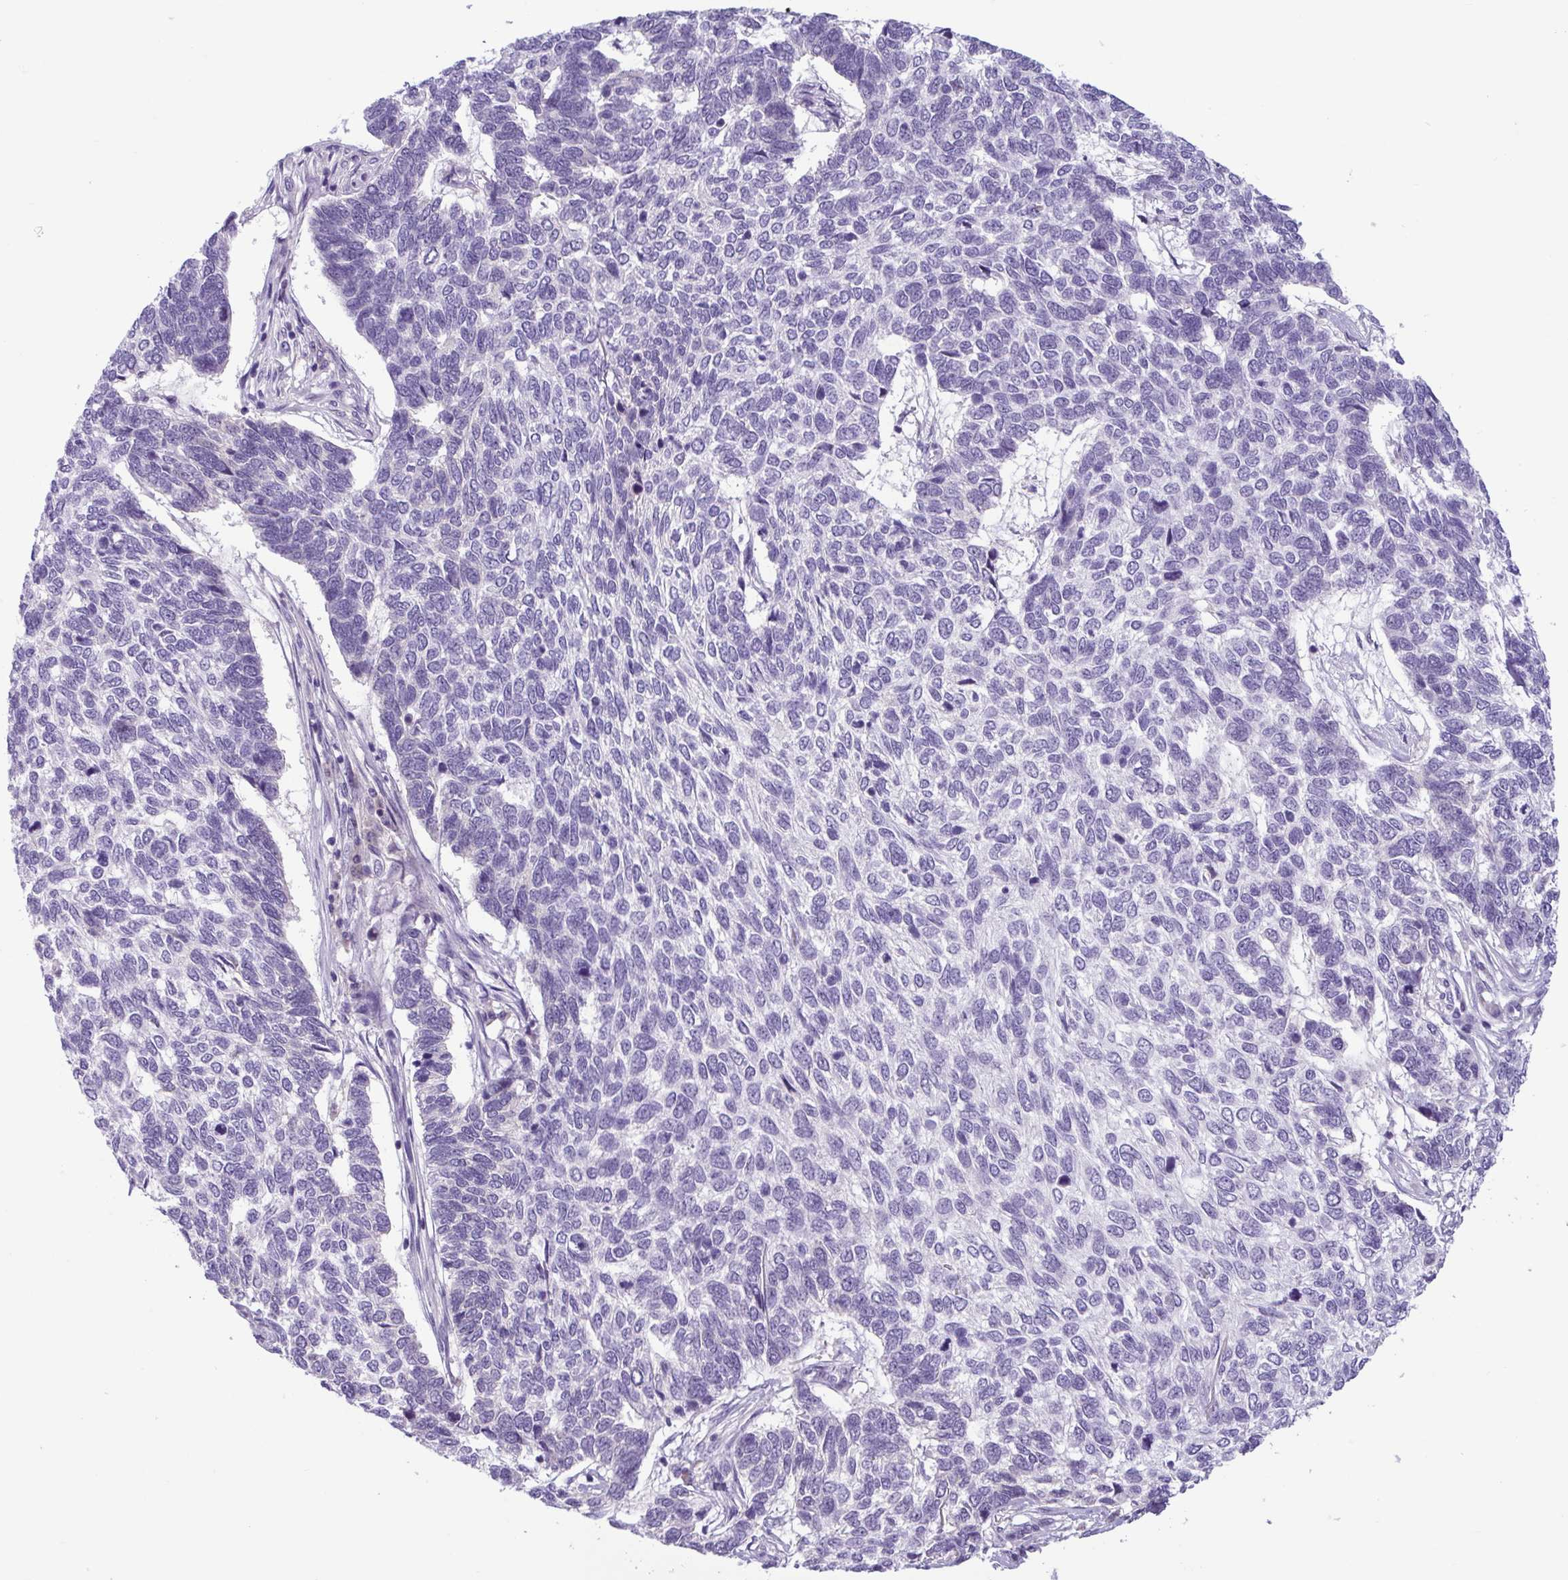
{"staining": {"intensity": "negative", "quantity": "none", "location": "none"}, "tissue": "skin cancer", "cell_type": "Tumor cells", "image_type": "cancer", "snomed": [{"axis": "morphology", "description": "Basal cell carcinoma"}, {"axis": "topography", "description": "Skin"}], "caption": "Immunohistochemical staining of human skin cancer exhibits no significant positivity in tumor cells. (DAB immunohistochemistry (IHC), high magnification).", "gene": "WNT9B", "patient": {"sex": "female", "age": 65}}